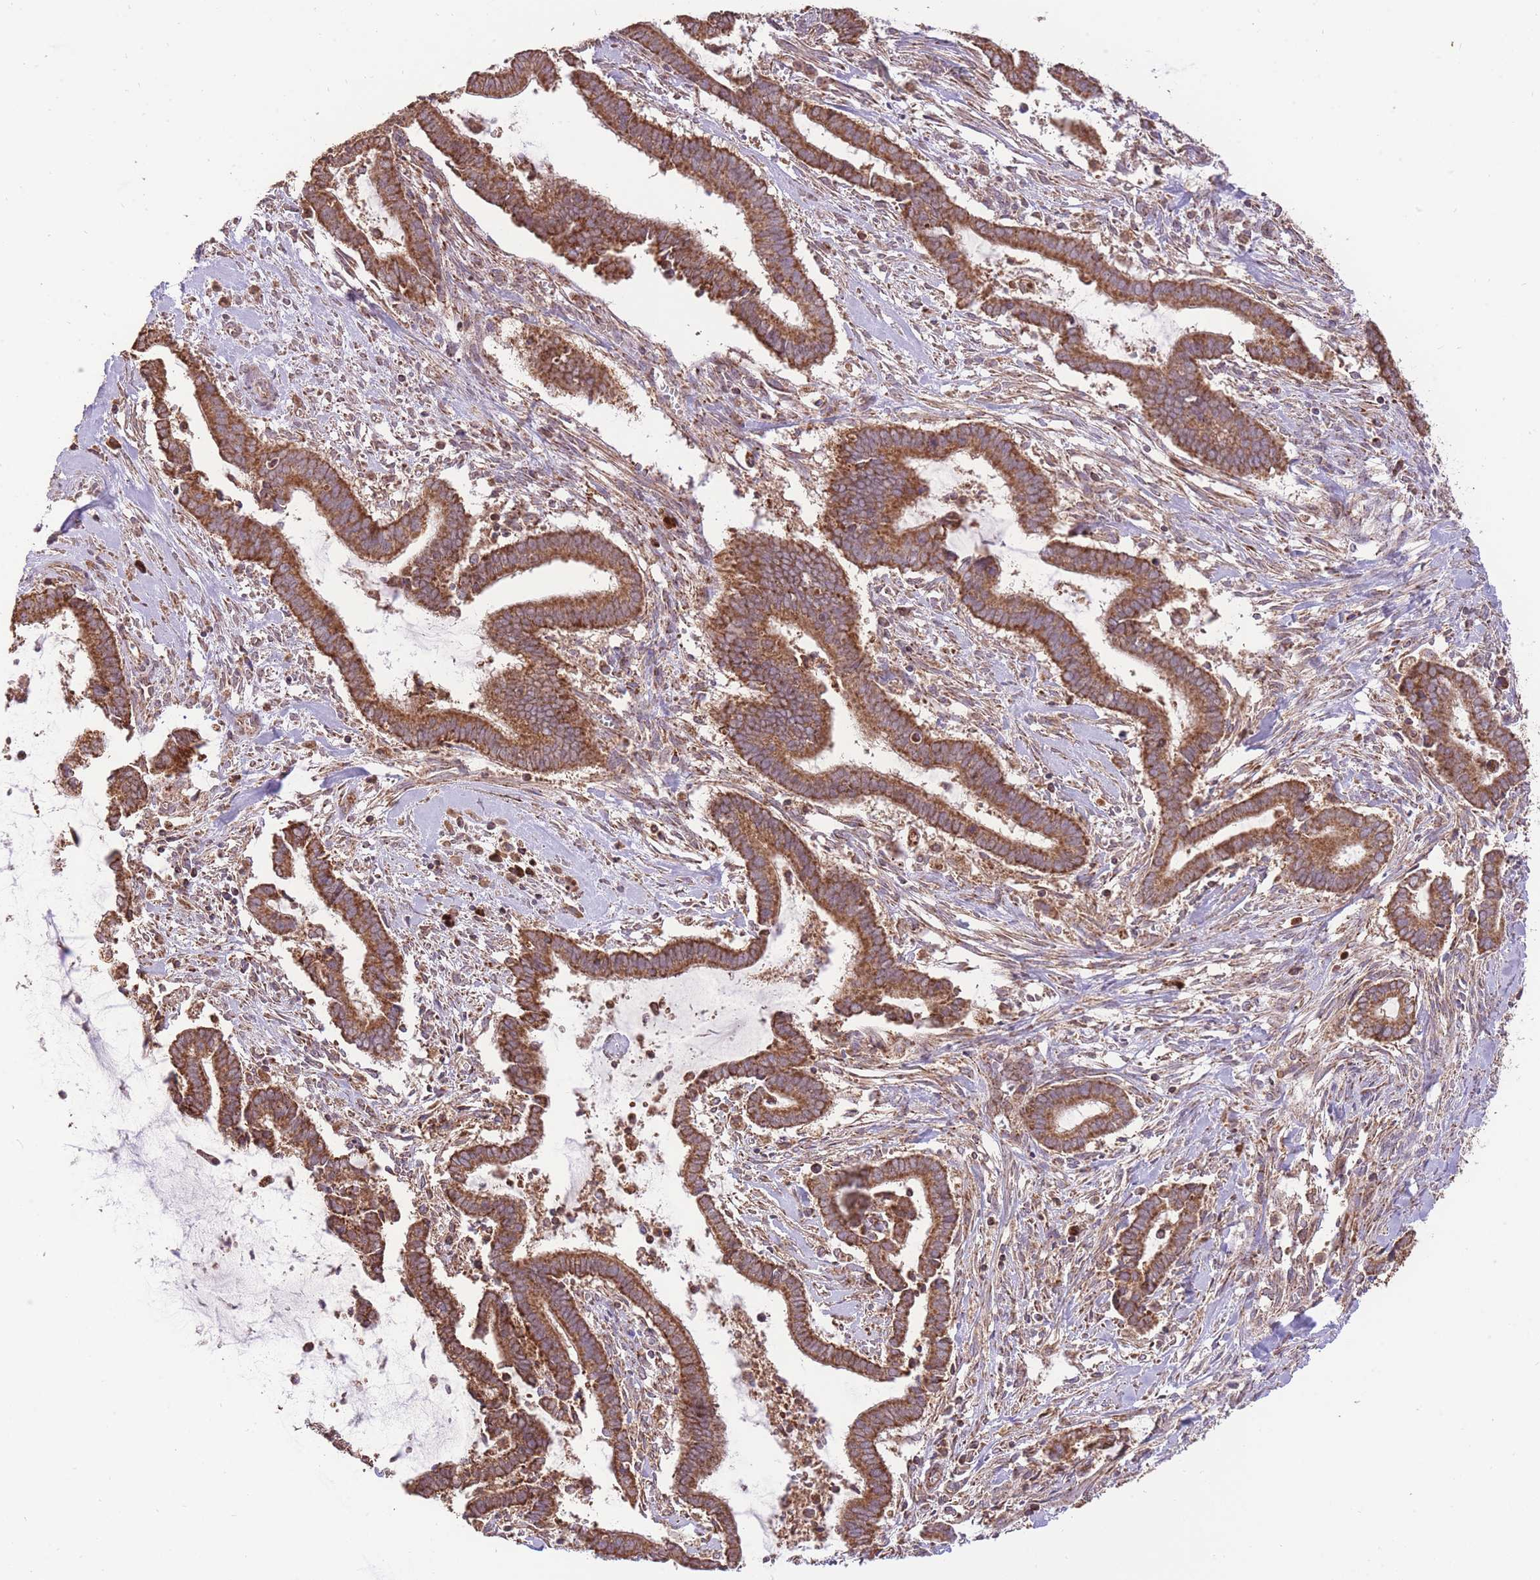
{"staining": {"intensity": "strong", "quantity": ">75%", "location": "cytoplasmic/membranous"}, "tissue": "cervical cancer", "cell_type": "Tumor cells", "image_type": "cancer", "snomed": [{"axis": "morphology", "description": "Adenocarcinoma, NOS"}, {"axis": "topography", "description": "Cervix"}], "caption": "Protein positivity by IHC exhibits strong cytoplasmic/membranous expression in about >75% of tumor cells in cervical adenocarcinoma.", "gene": "PREP", "patient": {"sex": "female", "age": 44}}